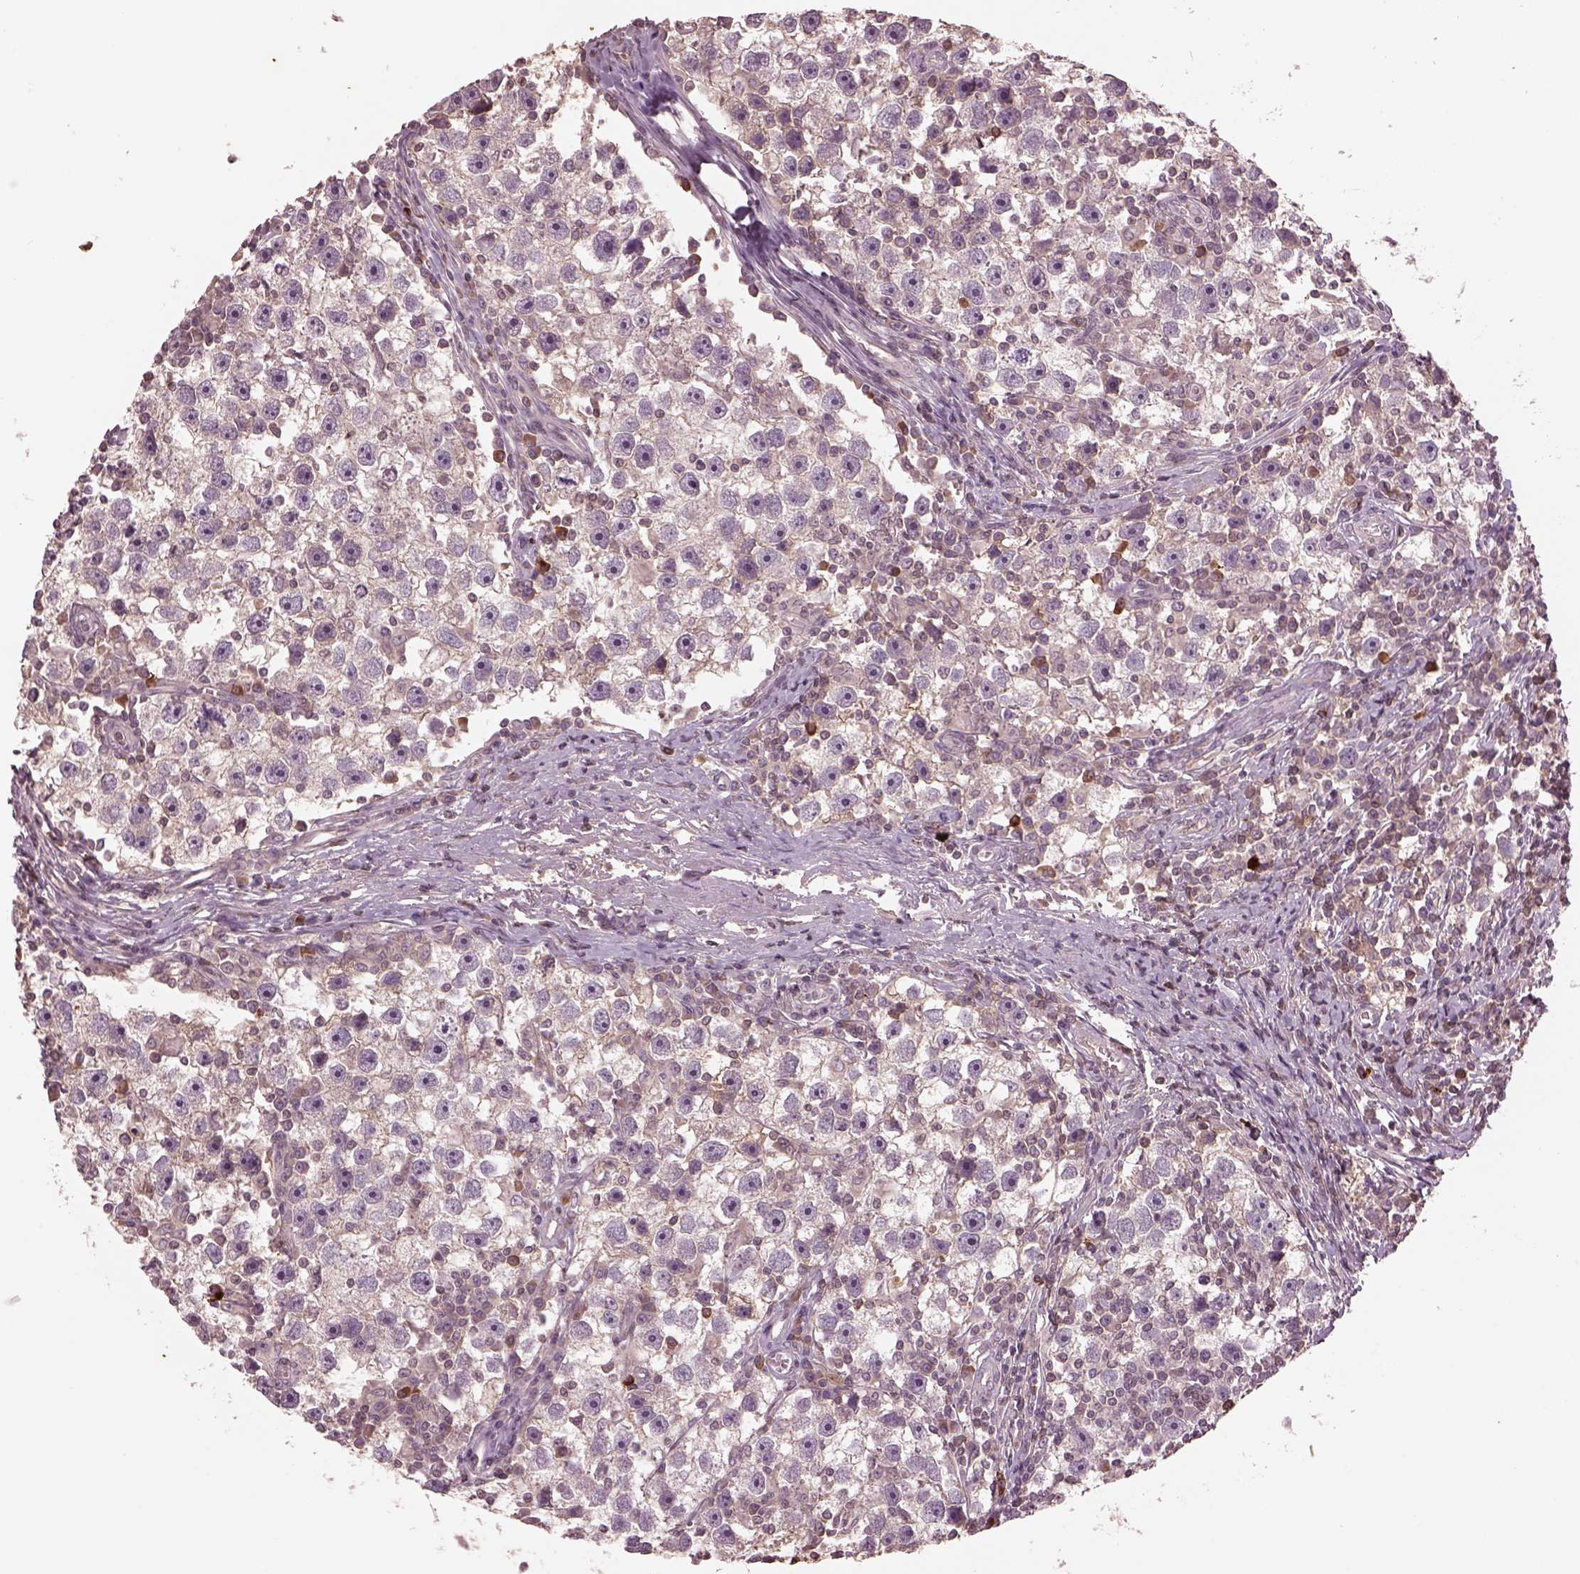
{"staining": {"intensity": "negative", "quantity": "none", "location": "none"}, "tissue": "testis cancer", "cell_type": "Tumor cells", "image_type": "cancer", "snomed": [{"axis": "morphology", "description": "Seminoma, NOS"}, {"axis": "topography", "description": "Testis"}], "caption": "High power microscopy image of an IHC photomicrograph of testis seminoma, revealing no significant staining in tumor cells.", "gene": "PTX4", "patient": {"sex": "male", "age": 30}}